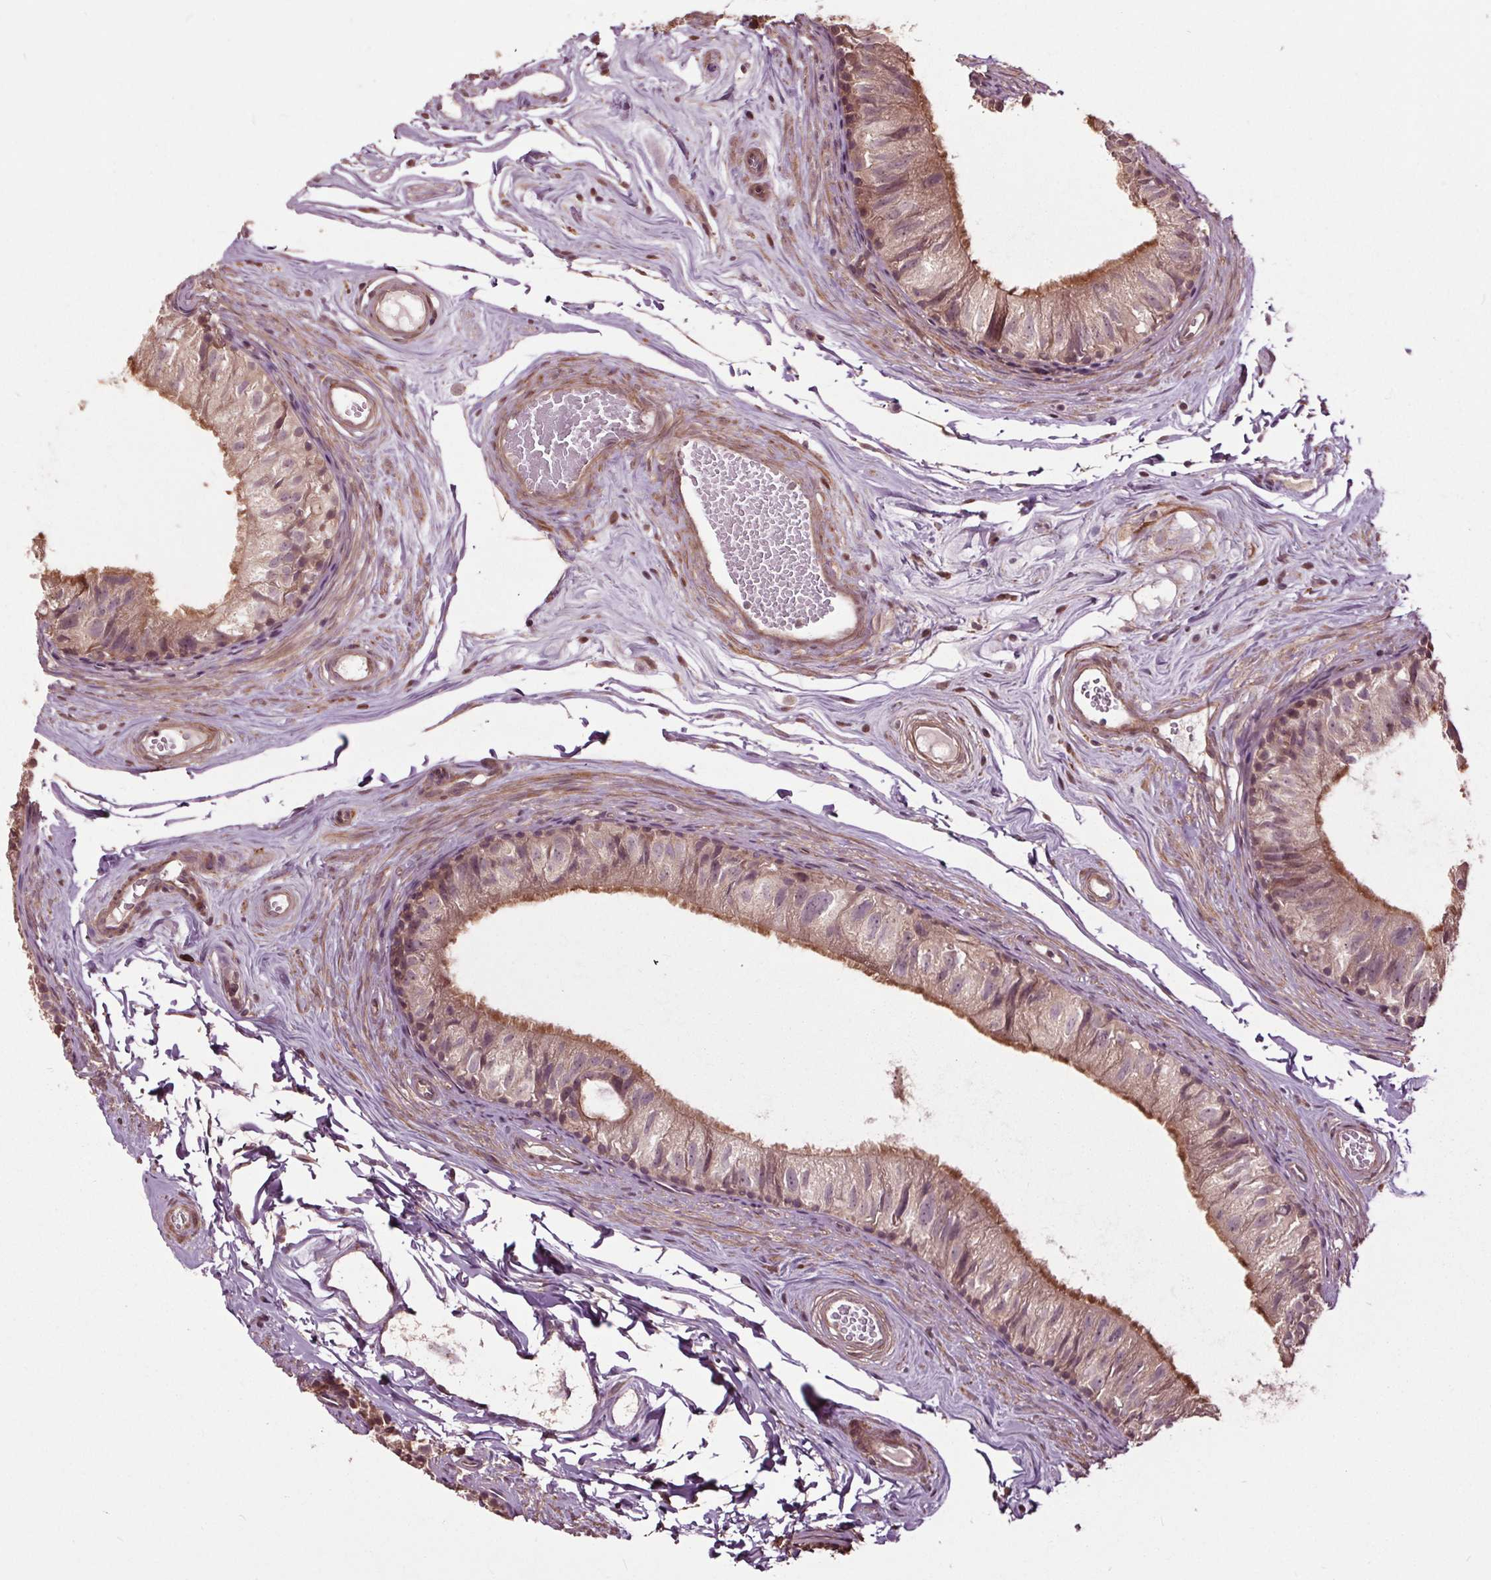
{"staining": {"intensity": "moderate", "quantity": ">75%", "location": "cytoplasmic/membranous"}, "tissue": "epididymis", "cell_type": "Glandular cells", "image_type": "normal", "snomed": [{"axis": "morphology", "description": "Normal tissue, NOS"}, {"axis": "topography", "description": "Epididymis"}], "caption": "DAB (3,3'-diaminobenzidine) immunohistochemical staining of benign human epididymis displays moderate cytoplasmic/membranous protein positivity in about >75% of glandular cells.", "gene": "CEP95", "patient": {"sex": "male", "age": 45}}